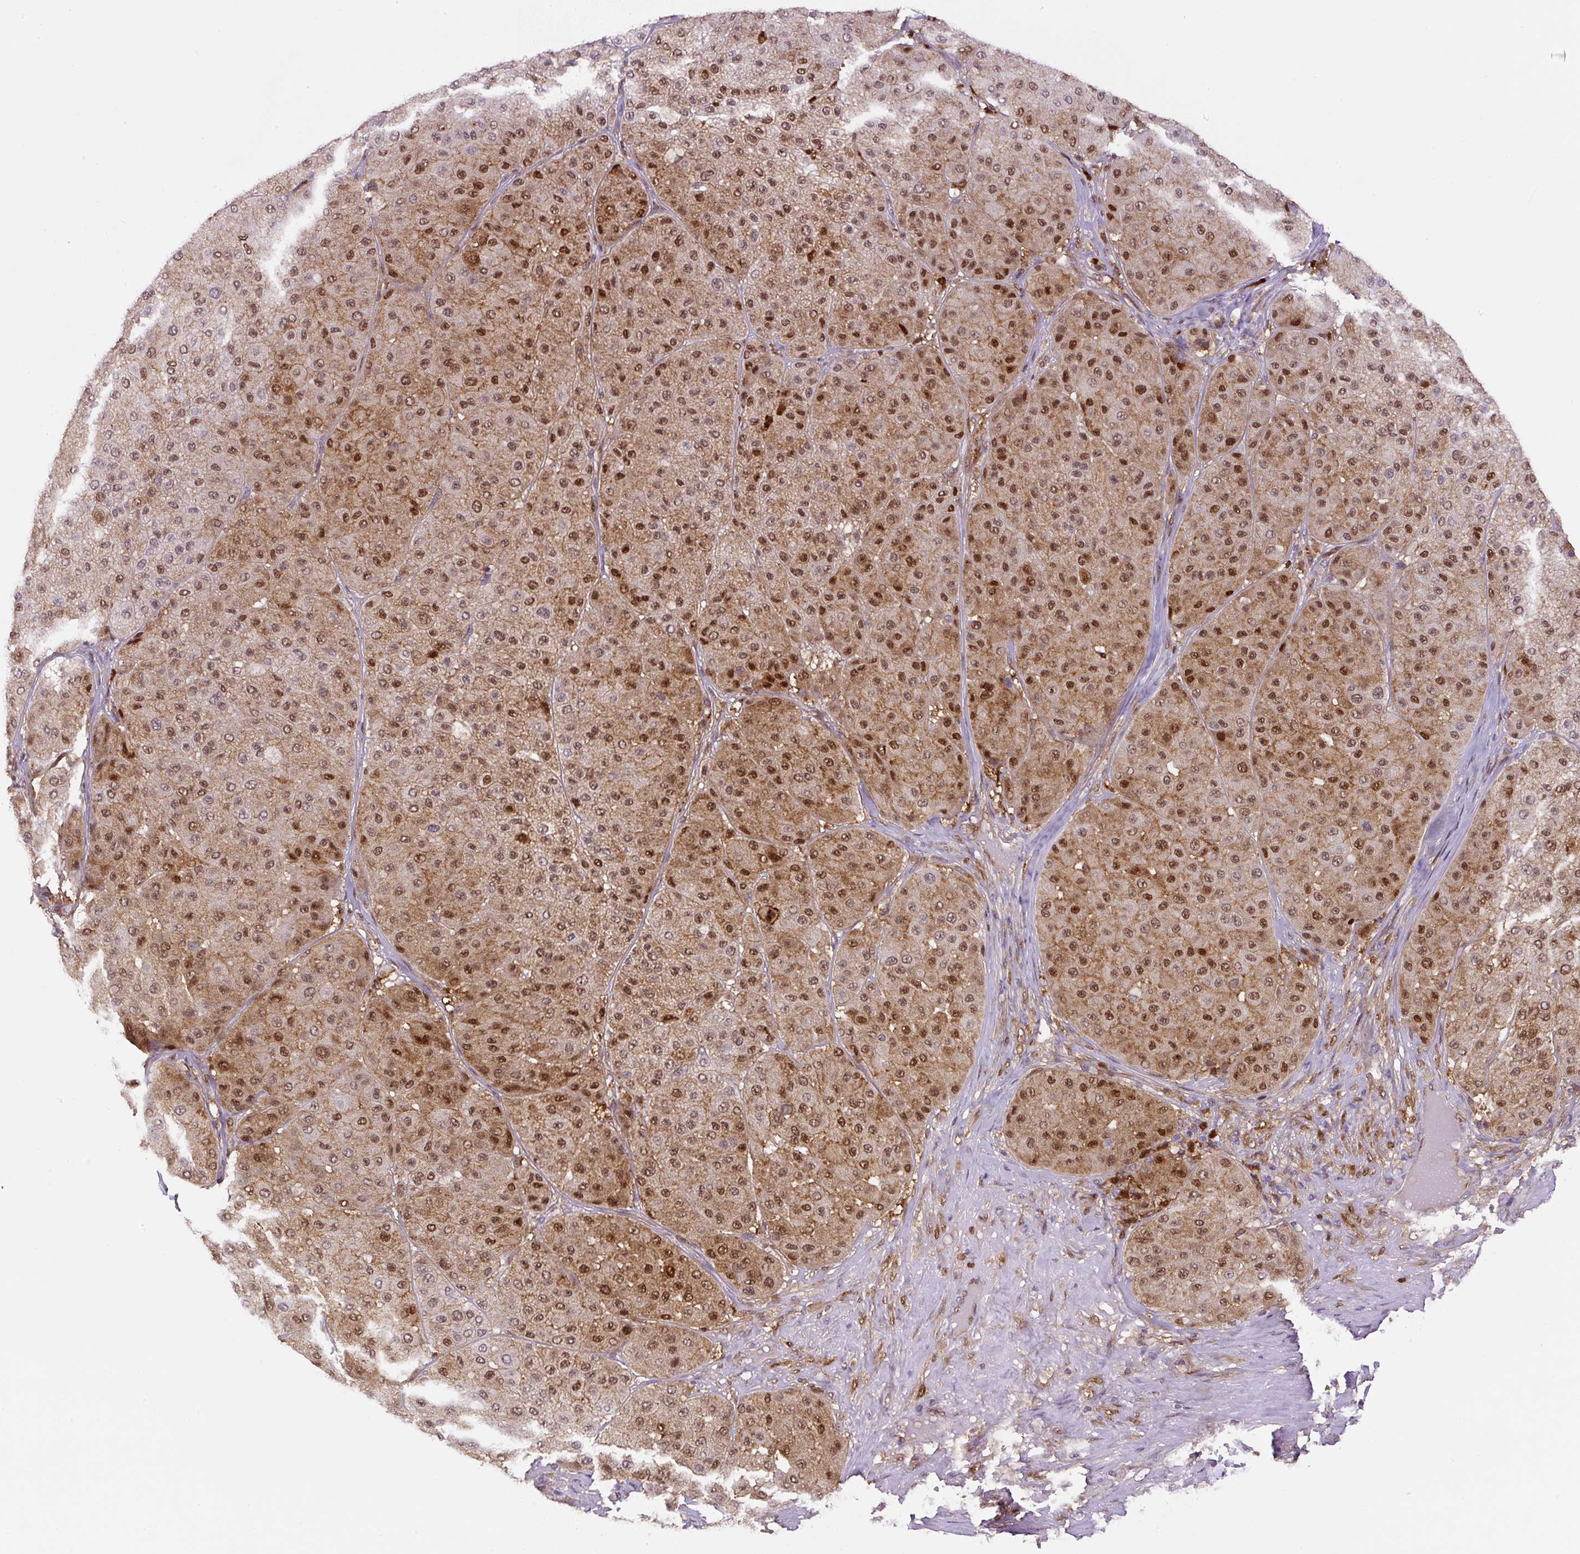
{"staining": {"intensity": "moderate", "quantity": ">75%", "location": "nuclear"}, "tissue": "melanoma", "cell_type": "Tumor cells", "image_type": "cancer", "snomed": [{"axis": "morphology", "description": "Malignant melanoma, Metastatic site"}, {"axis": "topography", "description": "Smooth muscle"}], "caption": "An immunohistochemistry (IHC) micrograph of tumor tissue is shown. Protein staining in brown labels moderate nuclear positivity in melanoma within tumor cells.", "gene": "ANXA1", "patient": {"sex": "male", "age": 41}}